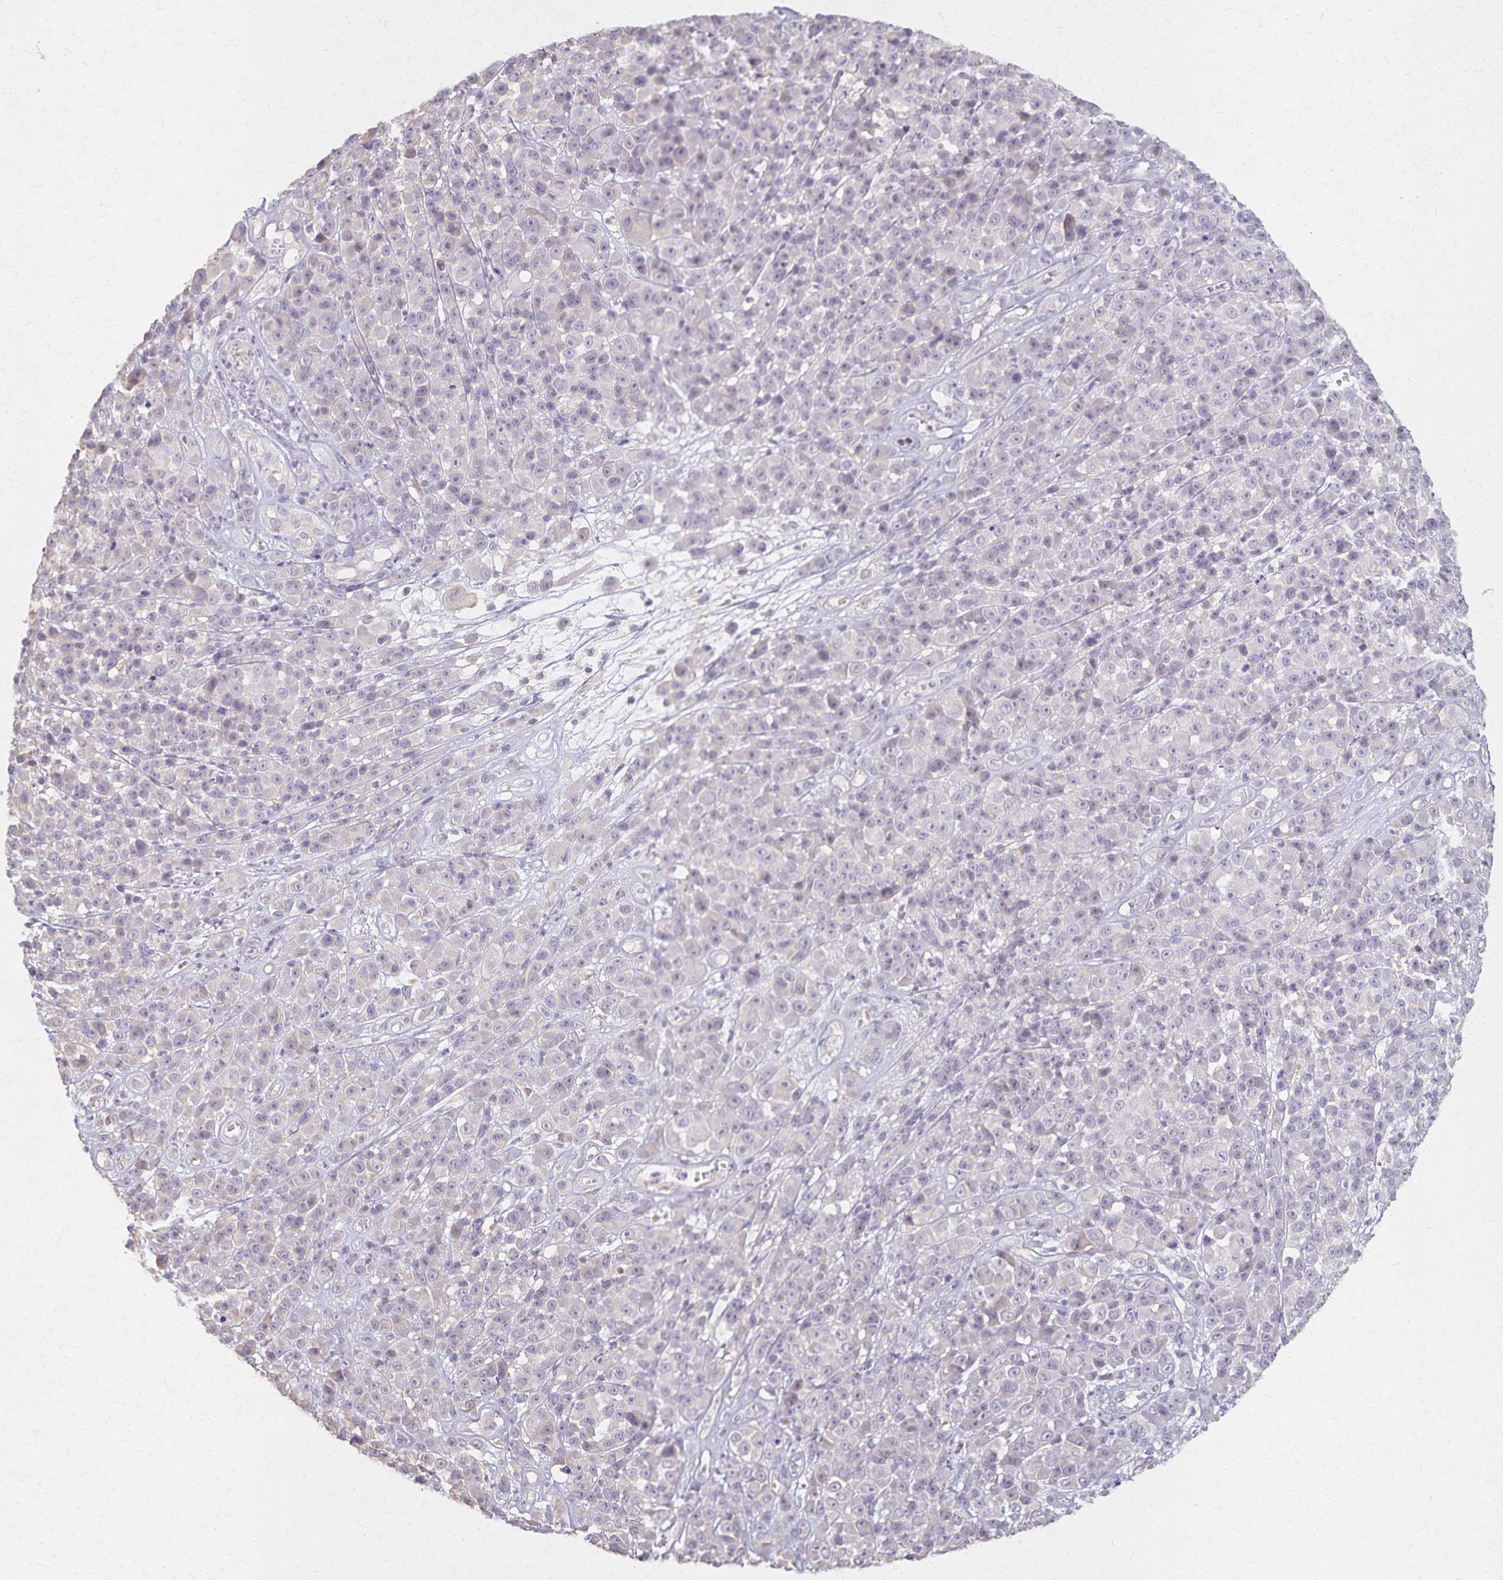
{"staining": {"intensity": "negative", "quantity": "none", "location": "none"}, "tissue": "melanoma", "cell_type": "Tumor cells", "image_type": "cancer", "snomed": [{"axis": "morphology", "description": "Malignant melanoma, NOS"}, {"axis": "topography", "description": "Skin"}, {"axis": "topography", "description": "Skin of back"}], "caption": "High magnification brightfield microscopy of melanoma stained with DAB (3,3'-diaminobenzidine) (brown) and counterstained with hematoxylin (blue): tumor cells show no significant expression.", "gene": "KISS1", "patient": {"sex": "male", "age": 91}}